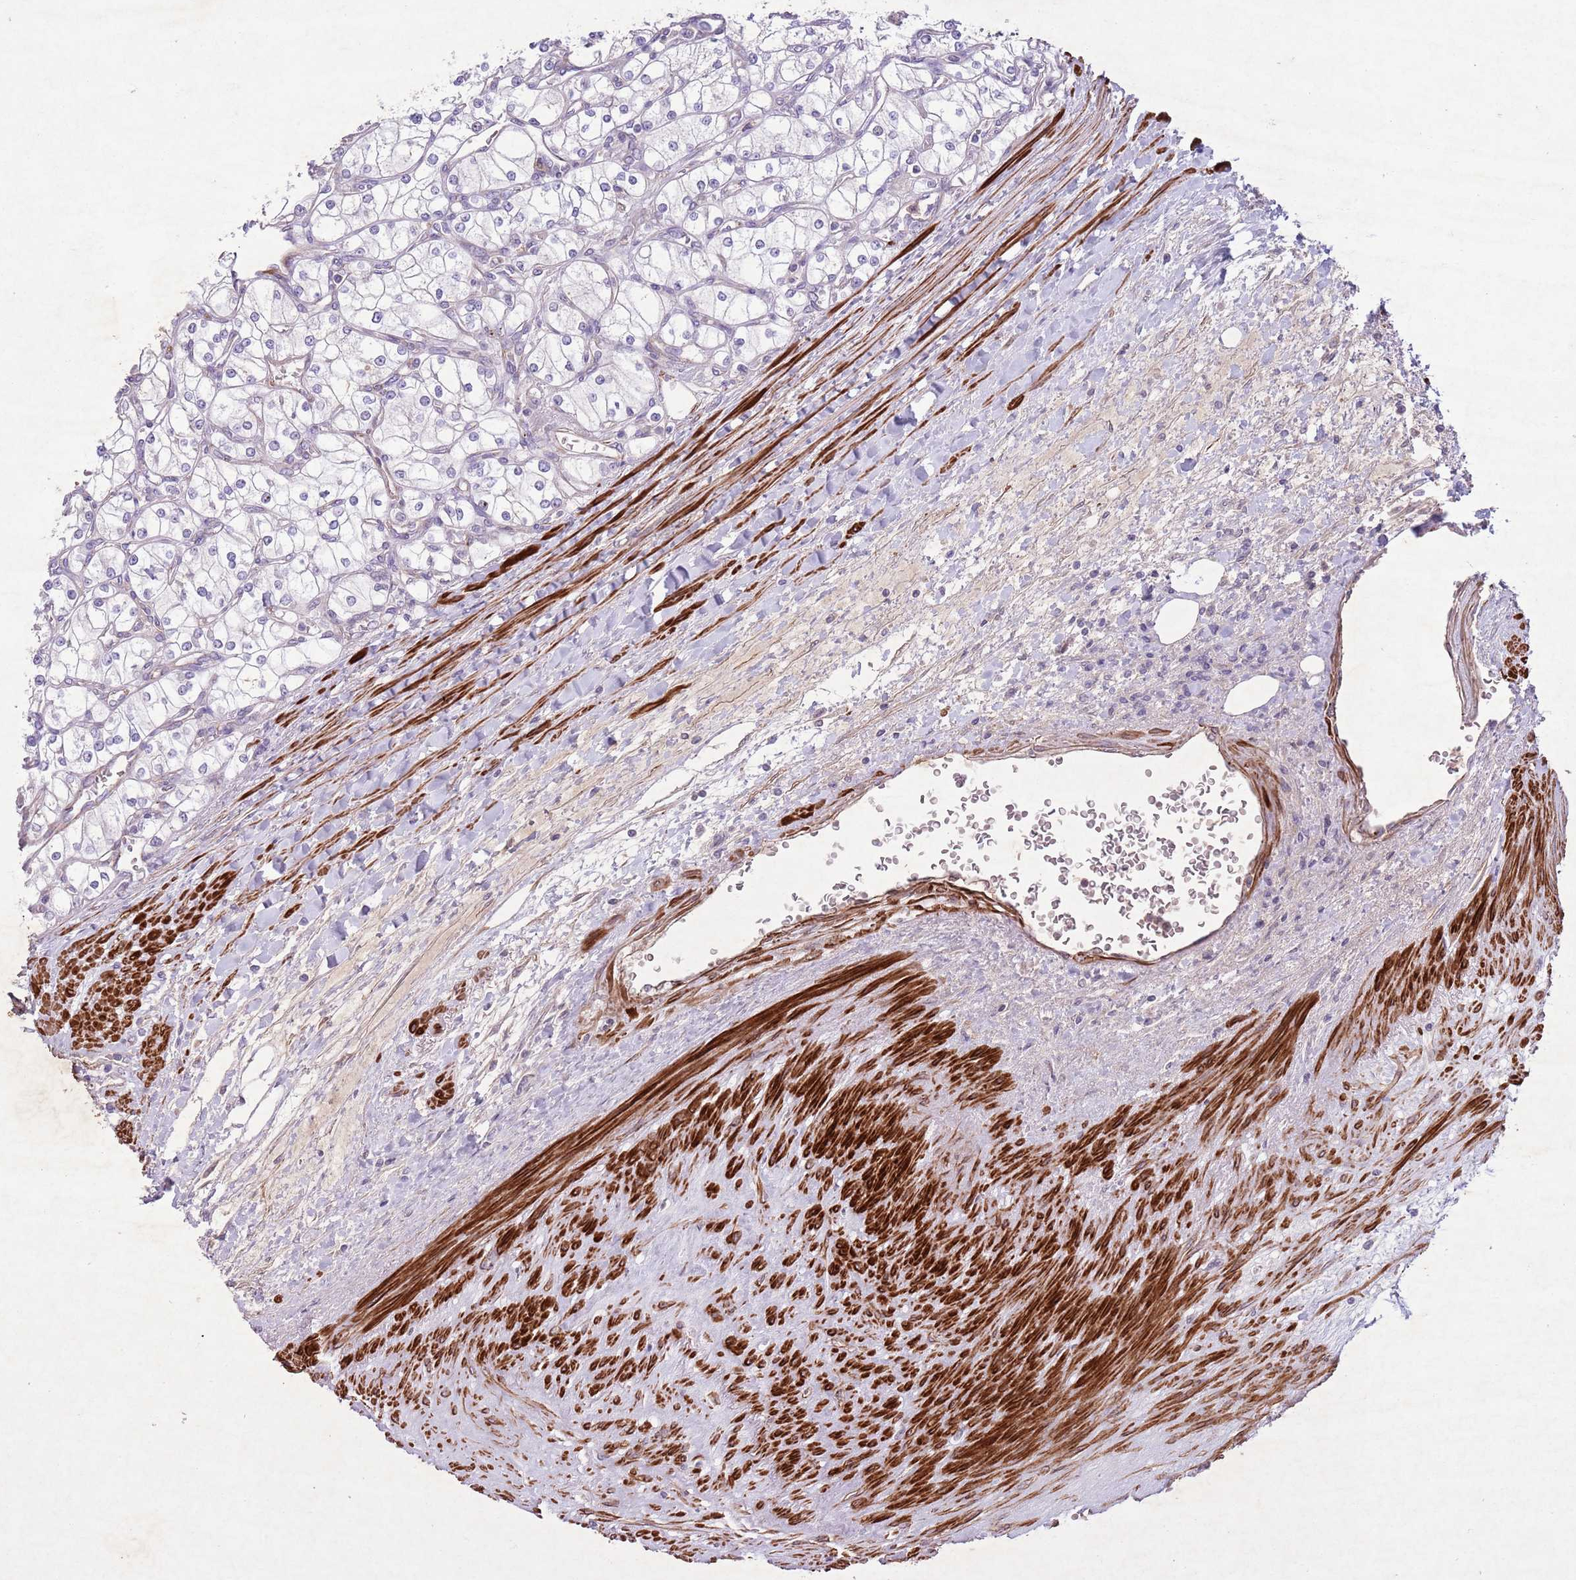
{"staining": {"intensity": "negative", "quantity": "none", "location": "none"}, "tissue": "renal cancer", "cell_type": "Tumor cells", "image_type": "cancer", "snomed": [{"axis": "morphology", "description": "Adenocarcinoma, NOS"}, {"axis": "topography", "description": "Kidney"}], "caption": "The image demonstrates no staining of tumor cells in renal cancer (adenocarcinoma).", "gene": "CCNI", "patient": {"sex": "male", "age": 80}}